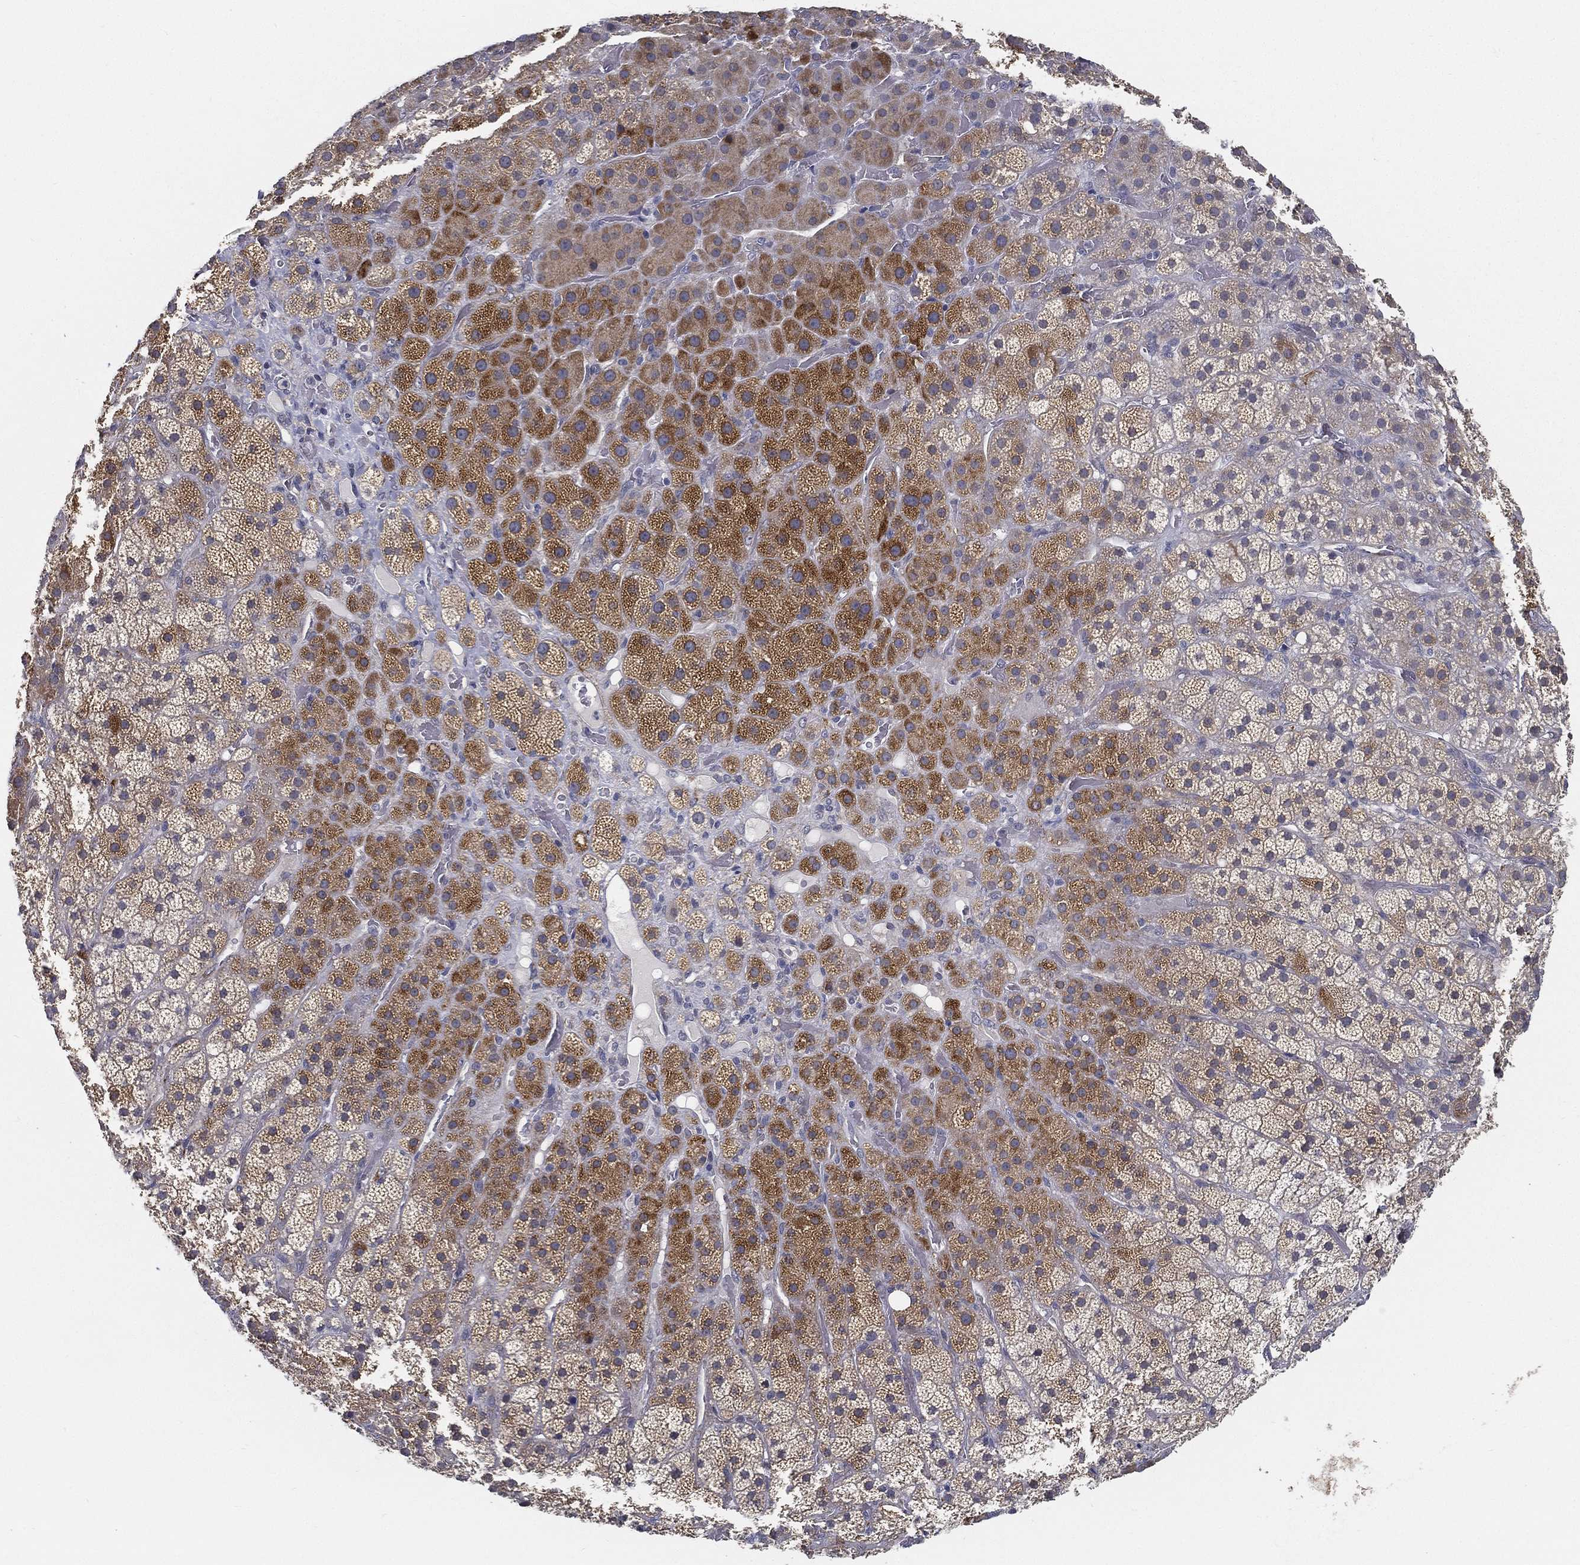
{"staining": {"intensity": "strong", "quantity": "25%-75%", "location": "cytoplasmic/membranous"}, "tissue": "adrenal gland", "cell_type": "Glandular cells", "image_type": "normal", "snomed": [{"axis": "morphology", "description": "Normal tissue, NOS"}, {"axis": "topography", "description": "Adrenal gland"}], "caption": "IHC (DAB (3,3'-diaminobenzidine)) staining of benign adrenal gland reveals strong cytoplasmic/membranous protein positivity in about 25%-75% of glandular cells. (DAB IHC with brightfield microscopy, high magnification).", "gene": "LRRC56", "patient": {"sex": "male", "age": 57}}